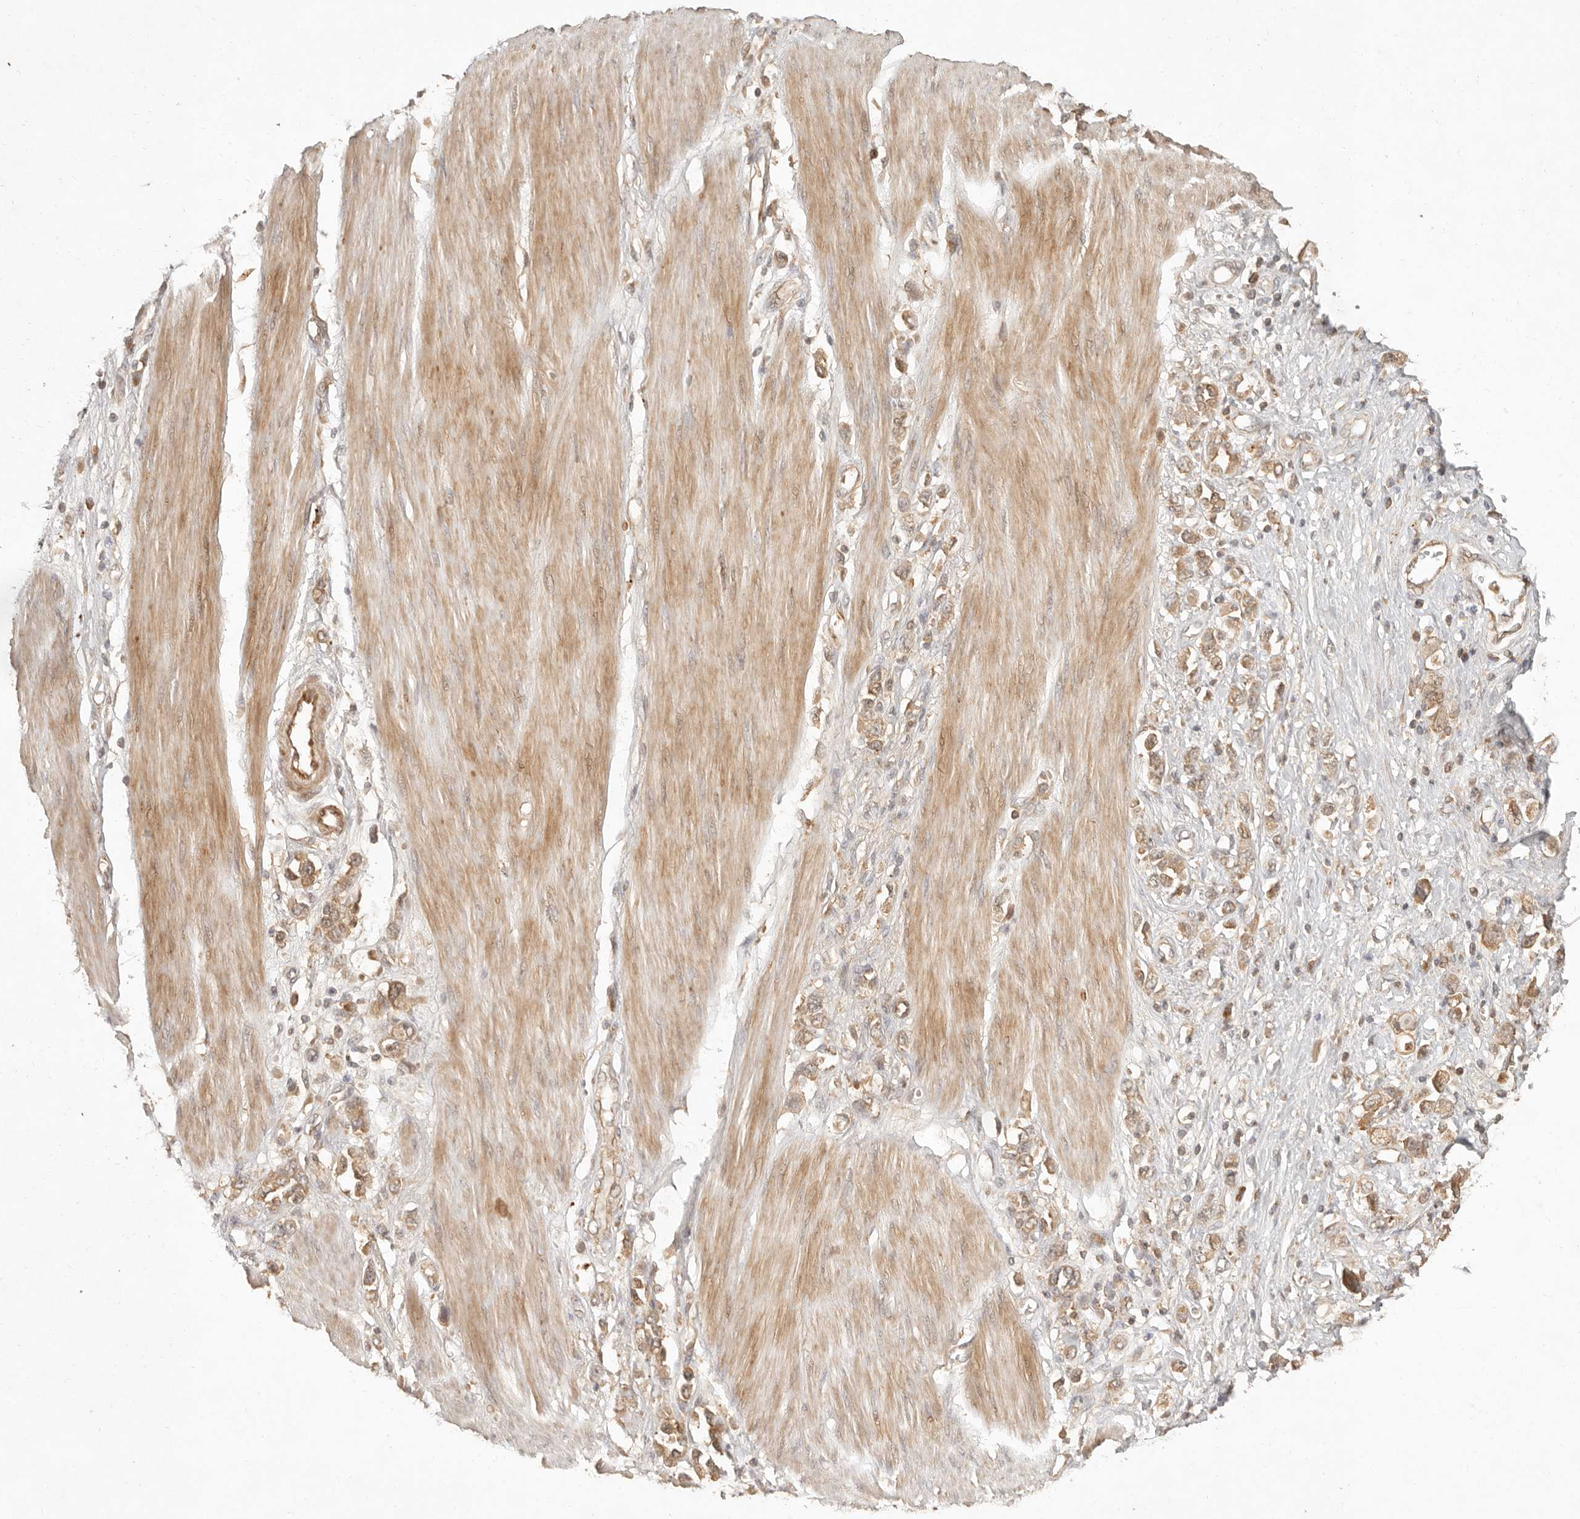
{"staining": {"intensity": "moderate", "quantity": ">75%", "location": "cytoplasmic/membranous"}, "tissue": "stomach cancer", "cell_type": "Tumor cells", "image_type": "cancer", "snomed": [{"axis": "morphology", "description": "Adenocarcinoma, NOS"}, {"axis": "topography", "description": "Stomach"}], "caption": "Brown immunohistochemical staining in adenocarcinoma (stomach) demonstrates moderate cytoplasmic/membranous positivity in approximately >75% of tumor cells.", "gene": "ANKRD61", "patient": {"sex": "female", "age": 76}}